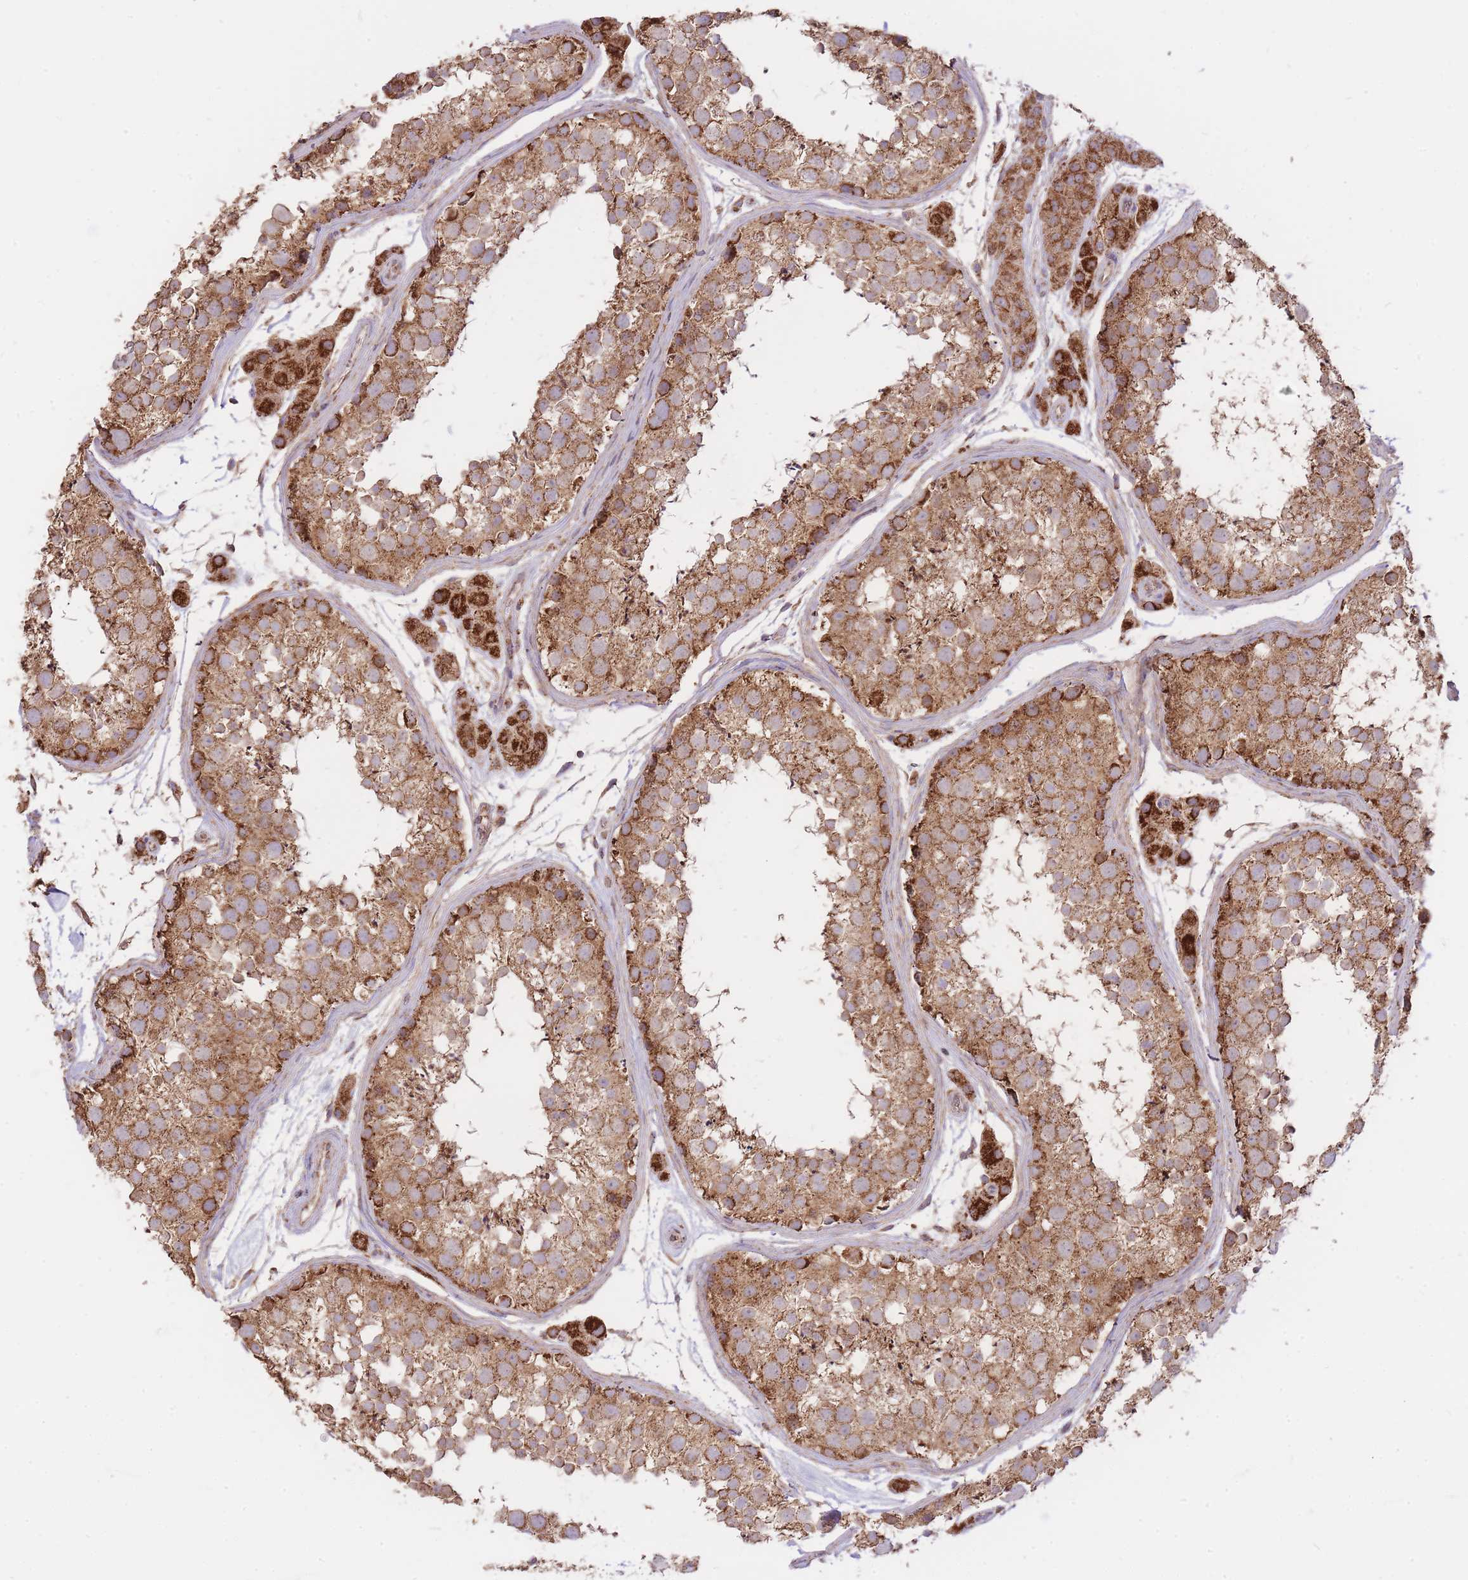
{"staining": {"intensity": "strong", "quantity": ">75%", "location": "cytoplasmic/membranous"}, "tissue": "testis", "cell_type": "Cells in seminiferous ducts", "image_type": "normal", "snomed": [{"axis": "morphology", "description": "Normal tissue, NOS"}, {"axis": "topography", "description": "Testis"}], "caption": "This micrograph shows unremarkable testis stained with immunohistochemistry to label a protein in brown. The cytoplasmic/membranous of cells in seminiferous ducts show strong positivity for the protein. Nuclei are counter-stained blue.", "gene": "PREP", "patient": {"sex": "male", "age": 41}}